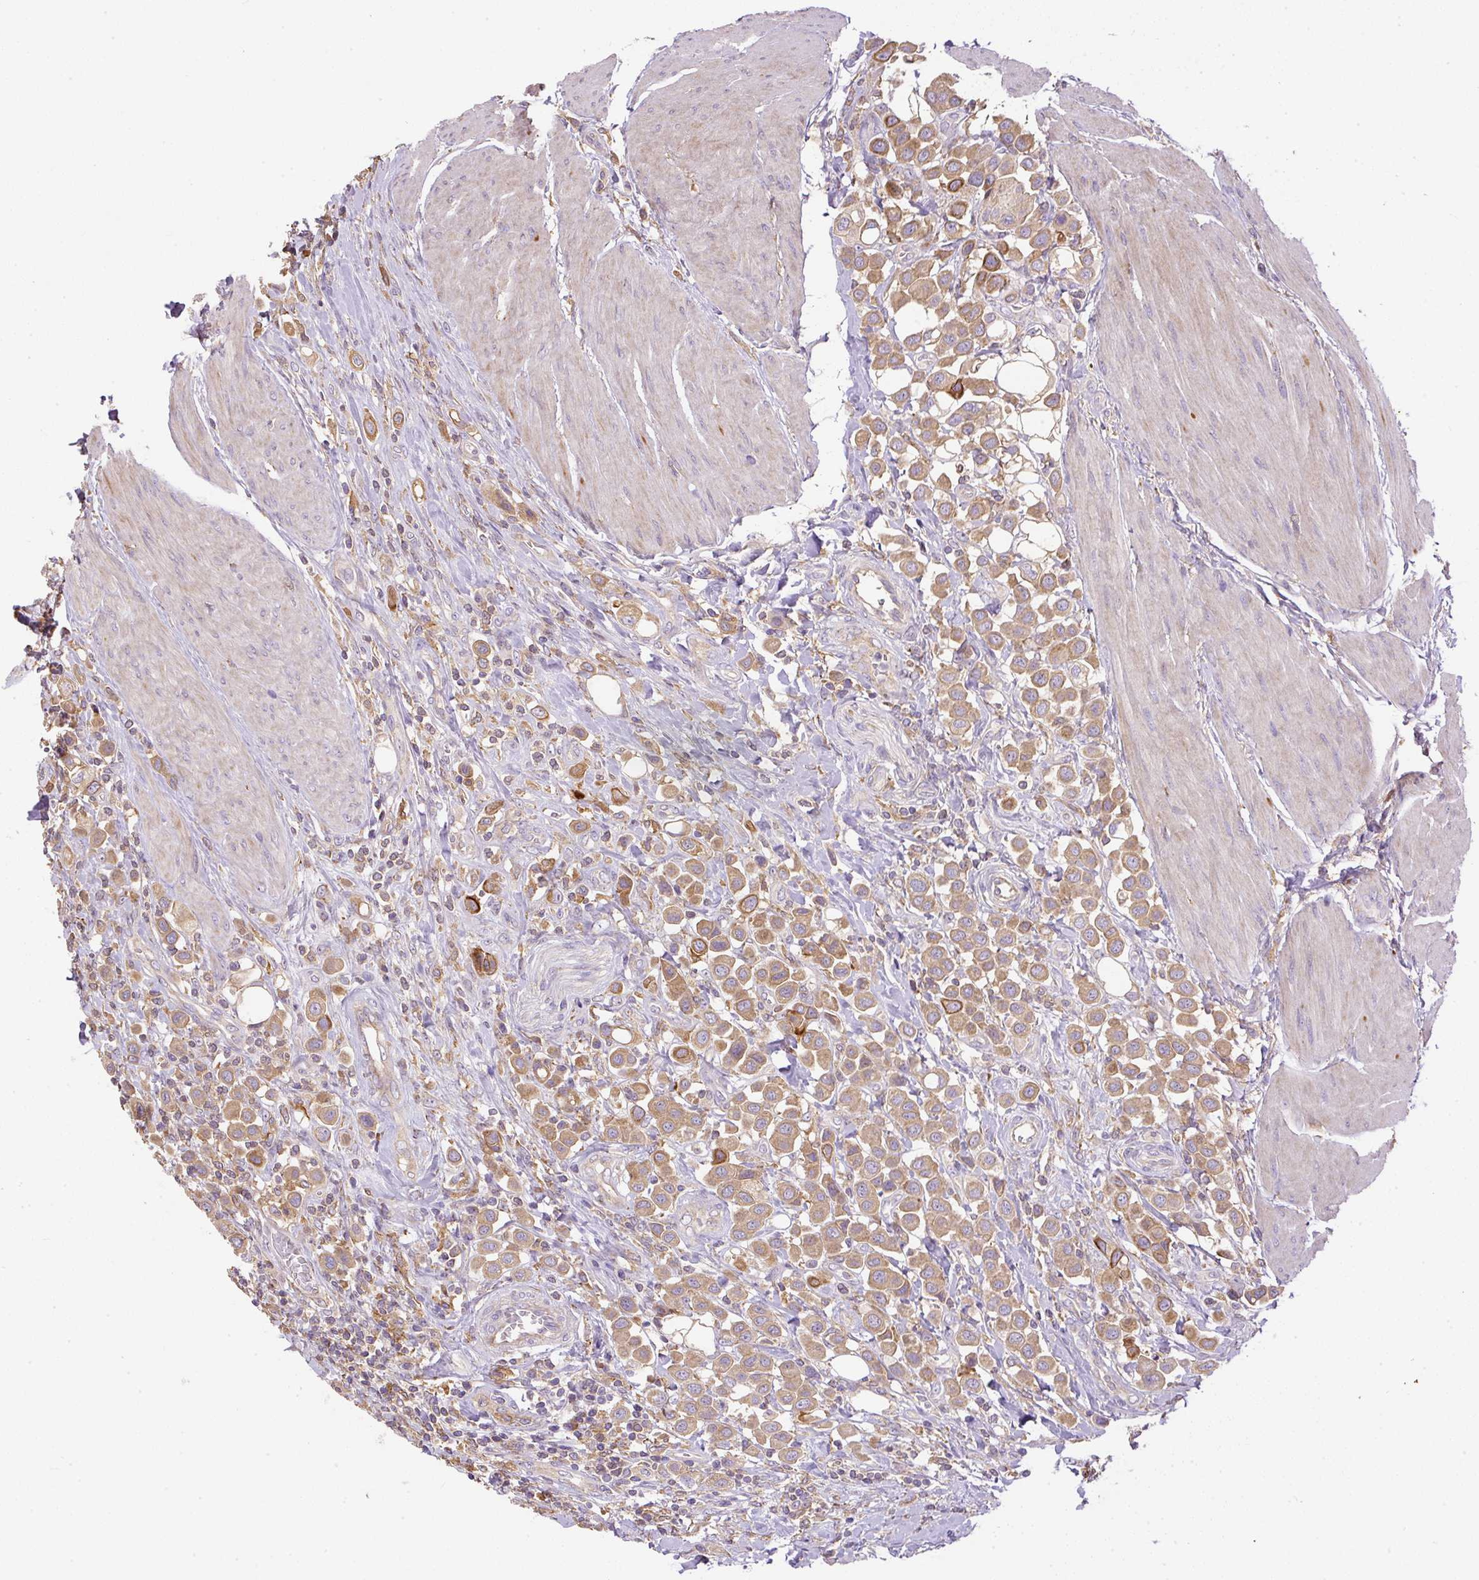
{"staining": {"intensity": "moderate", "quantity": ">75%", "location": "cytoplasmic/membranous"}, "tissue": "urothelial cancer", "cell_type": "Tumor cells", "image_type": "cancer", "snomed": [{"axis": "morphology", "description": "Urothelial carcinoma, High grade"}, {"axis": "topography", "description": "Urinary bladder"}], "caption": "DAB (3,3'-diaminobenzidine) immunohistochemical staining of human urothelial cancer displays moderate cytoplasmic/membranous protein staining in approximately >75% of tumor cells.", "gene": "DAPK1", "patient": {"sex": "male", "age": 50}}